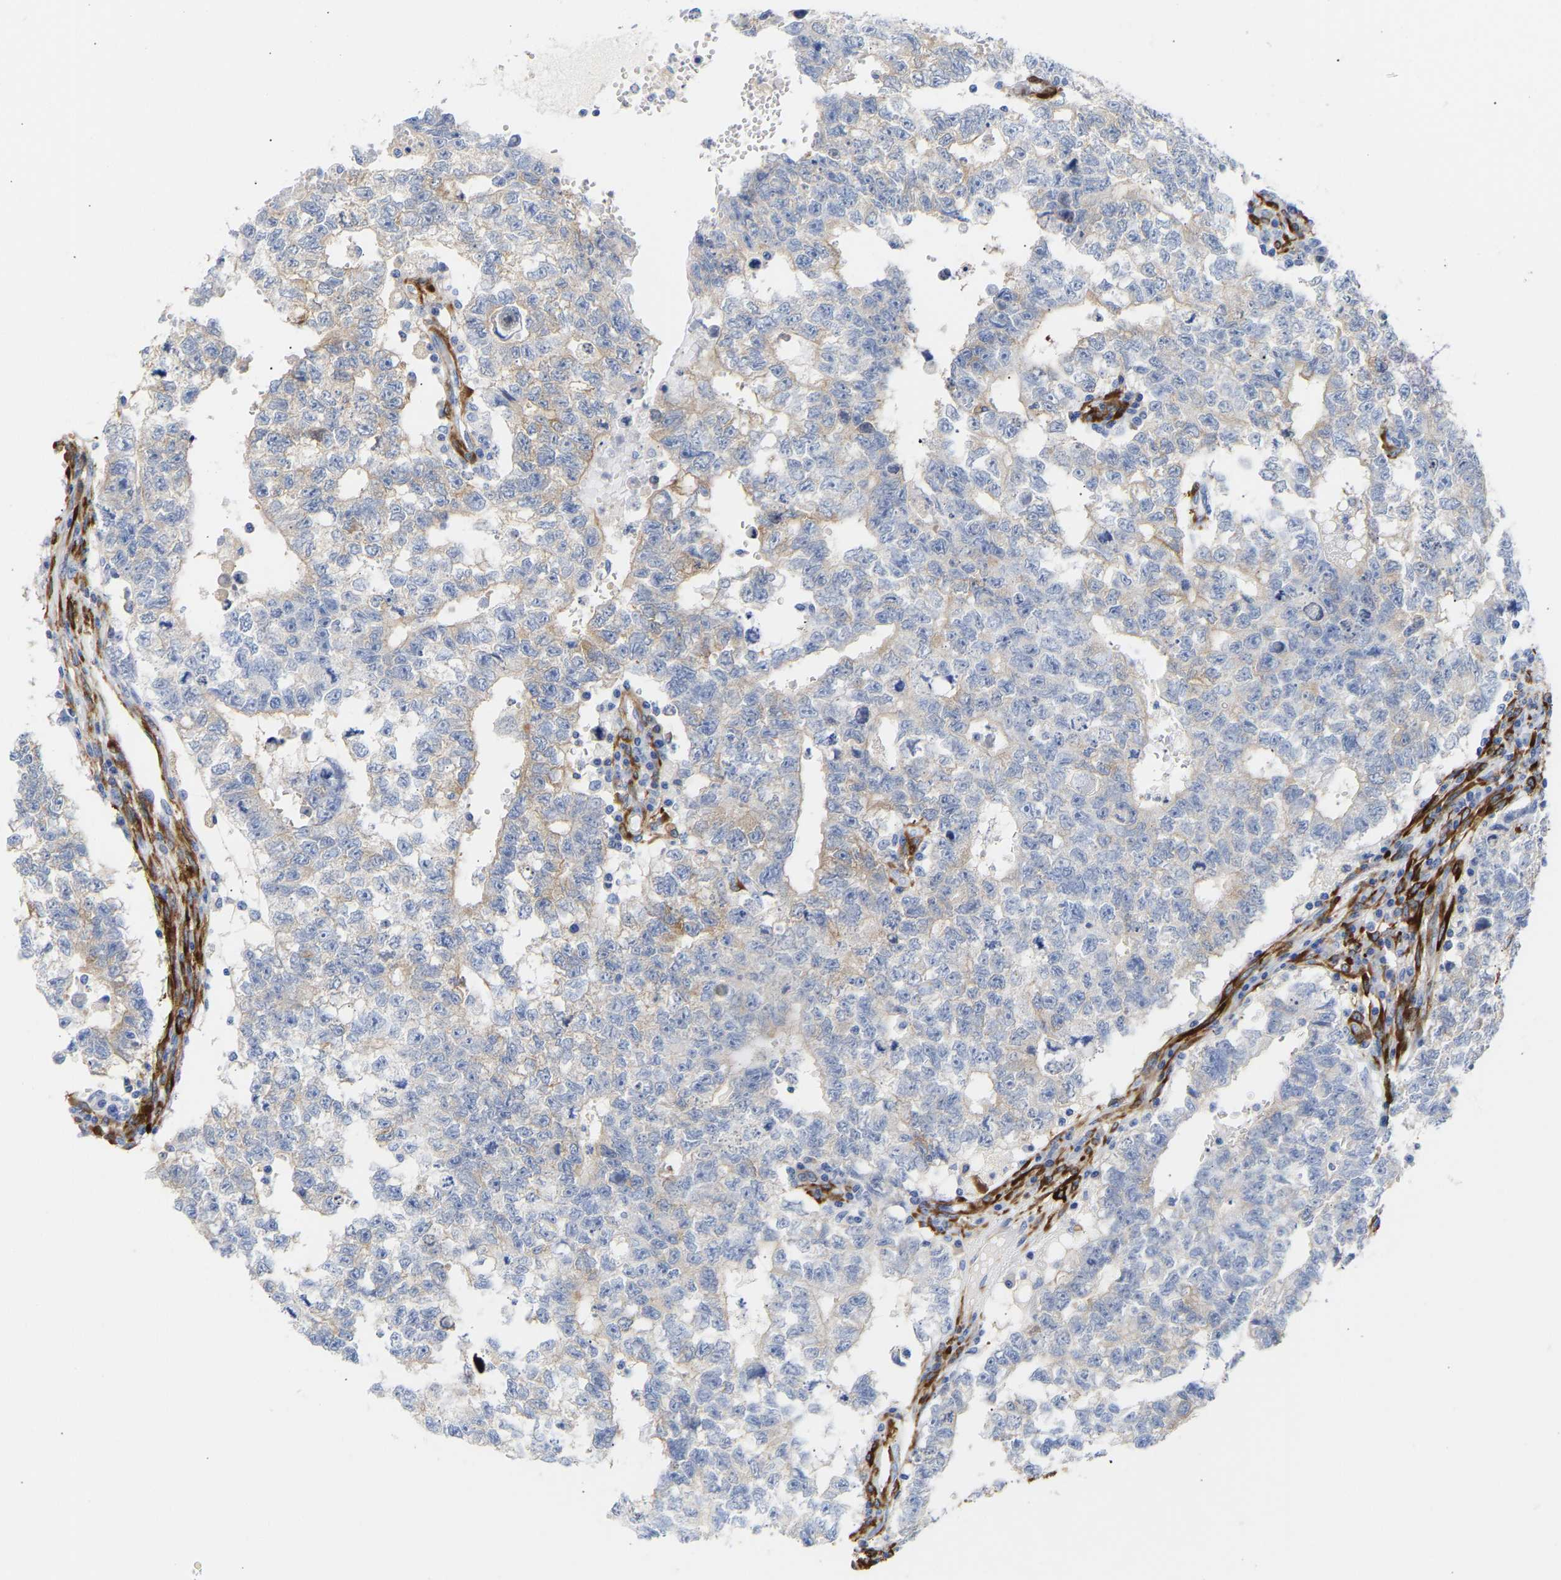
{"staining": {"intensity": "weak", "quantity": "<25%", "location": "cytoplasmic/membranous"}, "tissue": "testis cancer", "cell_type": "Tumor cells", "image_type": "cancer", "snomed": [{"axis": "morphology", "description": "Seminoma, NOS"}, {"axis": "morphology", "description": "Carcinoma, Embryonal, NOS"}, {"axis": "topography", "description": "Testis"}], "caption": "Tumor cells are negative for brown protein staining in testis embryonal carcinoma.", "gene": "AMPH", "patient": {"sex": "male", "age": 38}}